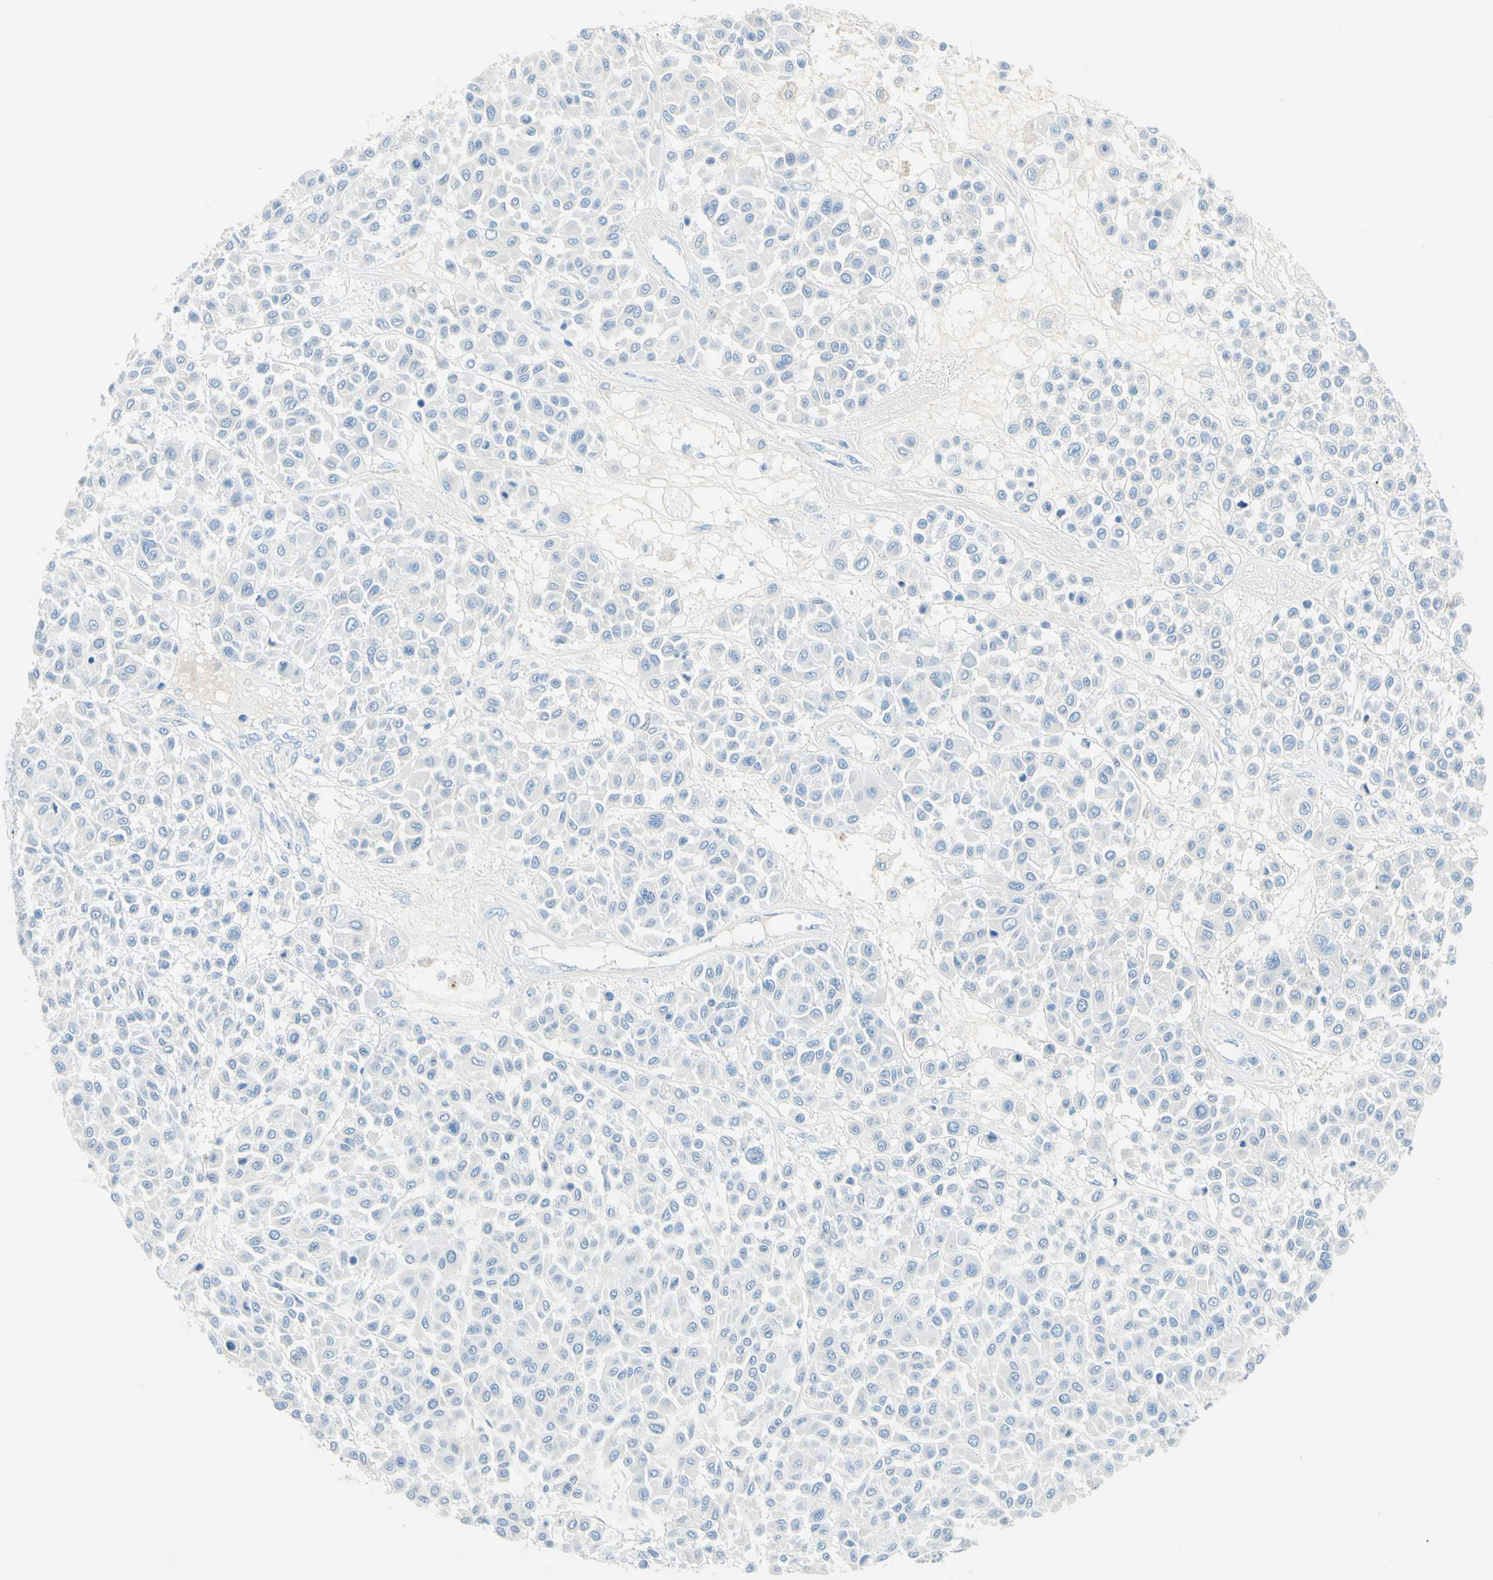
{"staining": {"intensity": "negative", "quantity": "none", "location": "none"}, "tissue": "melanoma", "cell_type": "Tumor cells", "image_type": "cancer", "snomed": [{"axis": "morphology", "description": "Malignant melanoma, Metastatic site"}, {"axis": "topography", "description": "Soft tissue"}], "caption": "An image of malignant melanoma (metastatic site) stained for a protein demonstrates no brown staining in tumor cells.", "gene": "IL6ST", "patient": {"sex": "male", "age": 41}}